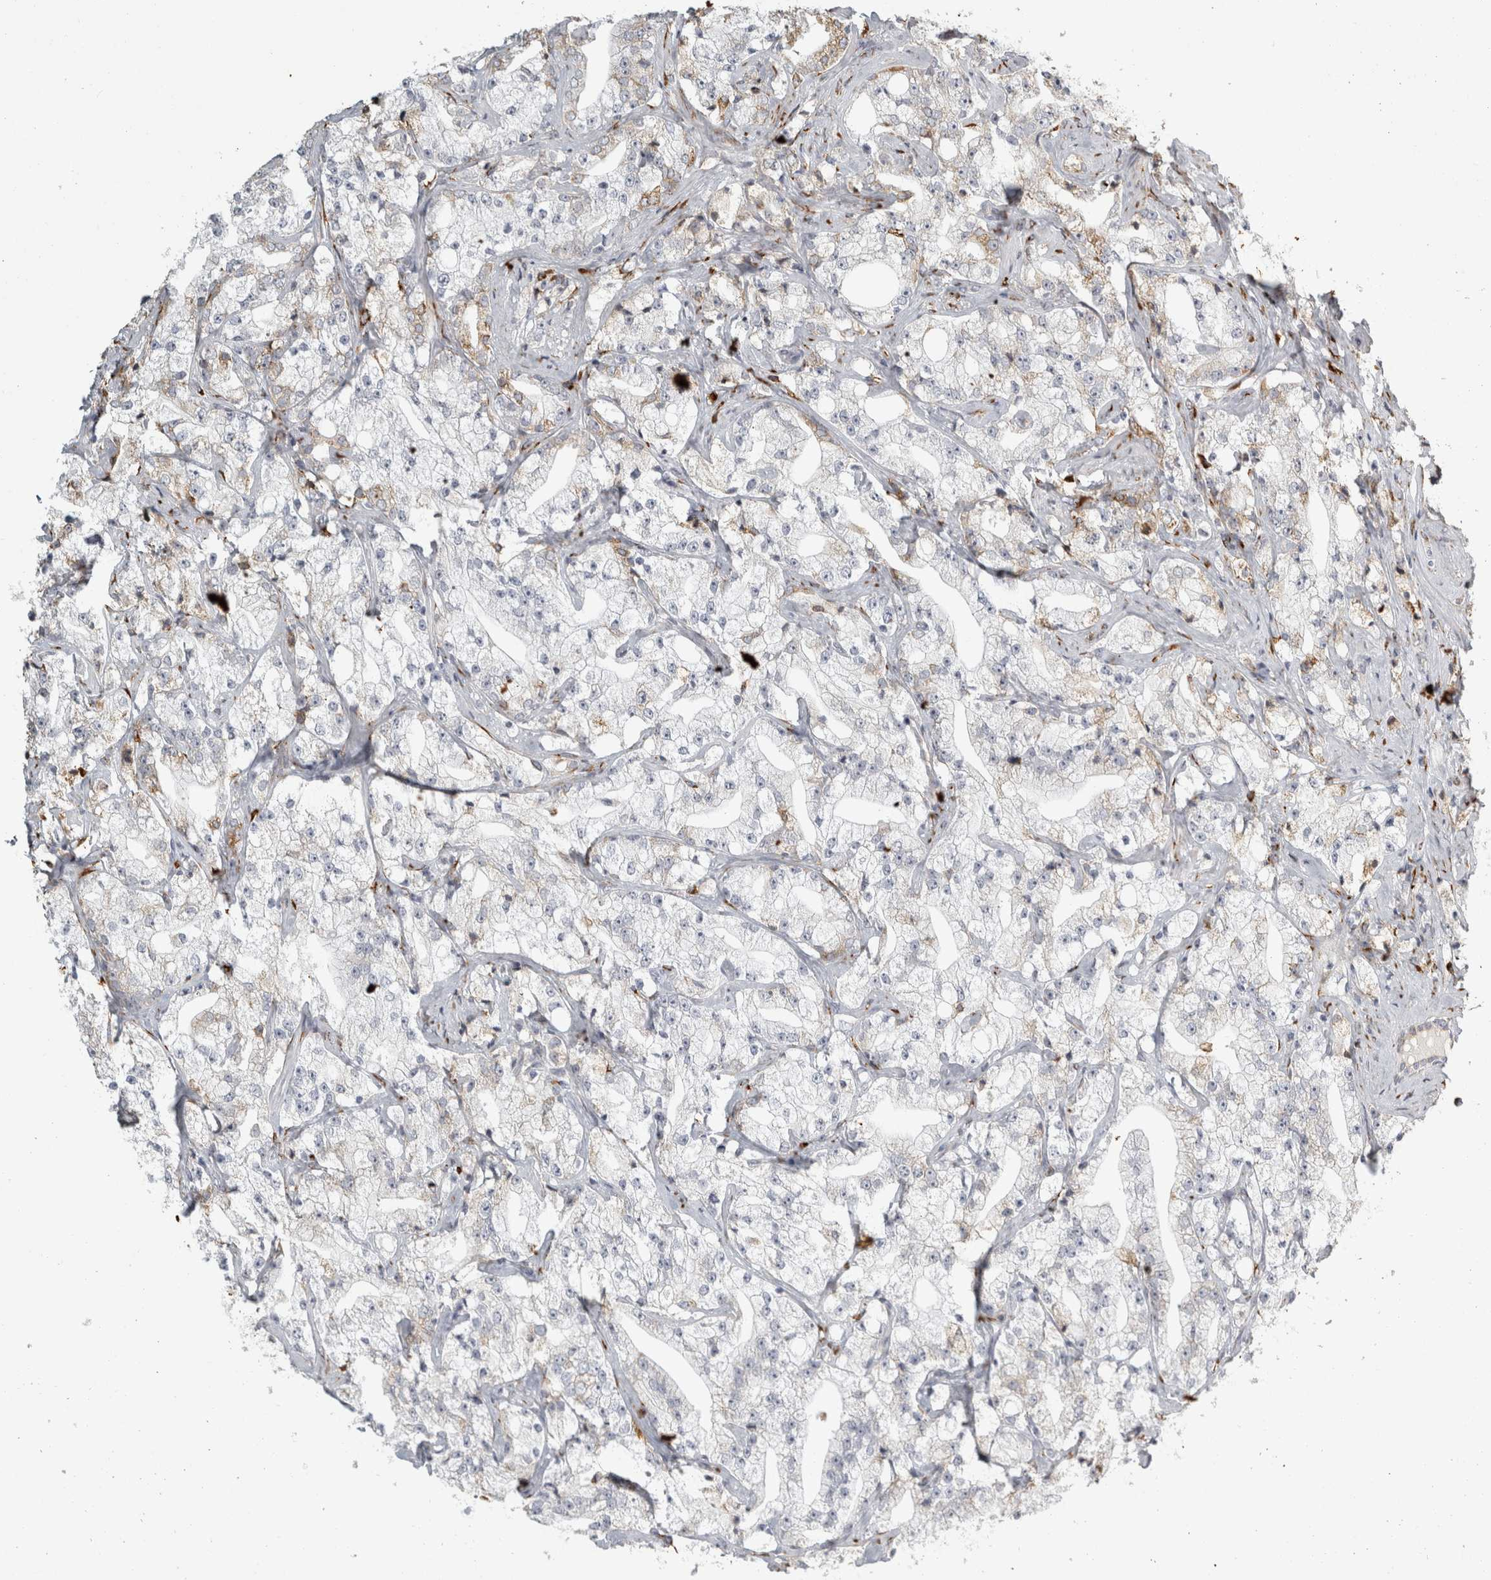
{"staining": {"intensity": "weak", "quantity": "<25%", "location": "cytoplasmic/membranous"}, "tissue": "prostate cancer", "cell_type": "Tumor cells", "image_type": "cancer", "snomed": [{"axis": "morphology", "description": "Adenocarcinoma, High grade"}, {"axis": "topography", "description": "Prostate"}], "caption": "This is an IHC photomicrograph of human prostate cancer. There is no expression in tumor cells.", "gene": "OSTN", "patient": {"sex": "male", "age": 64}}